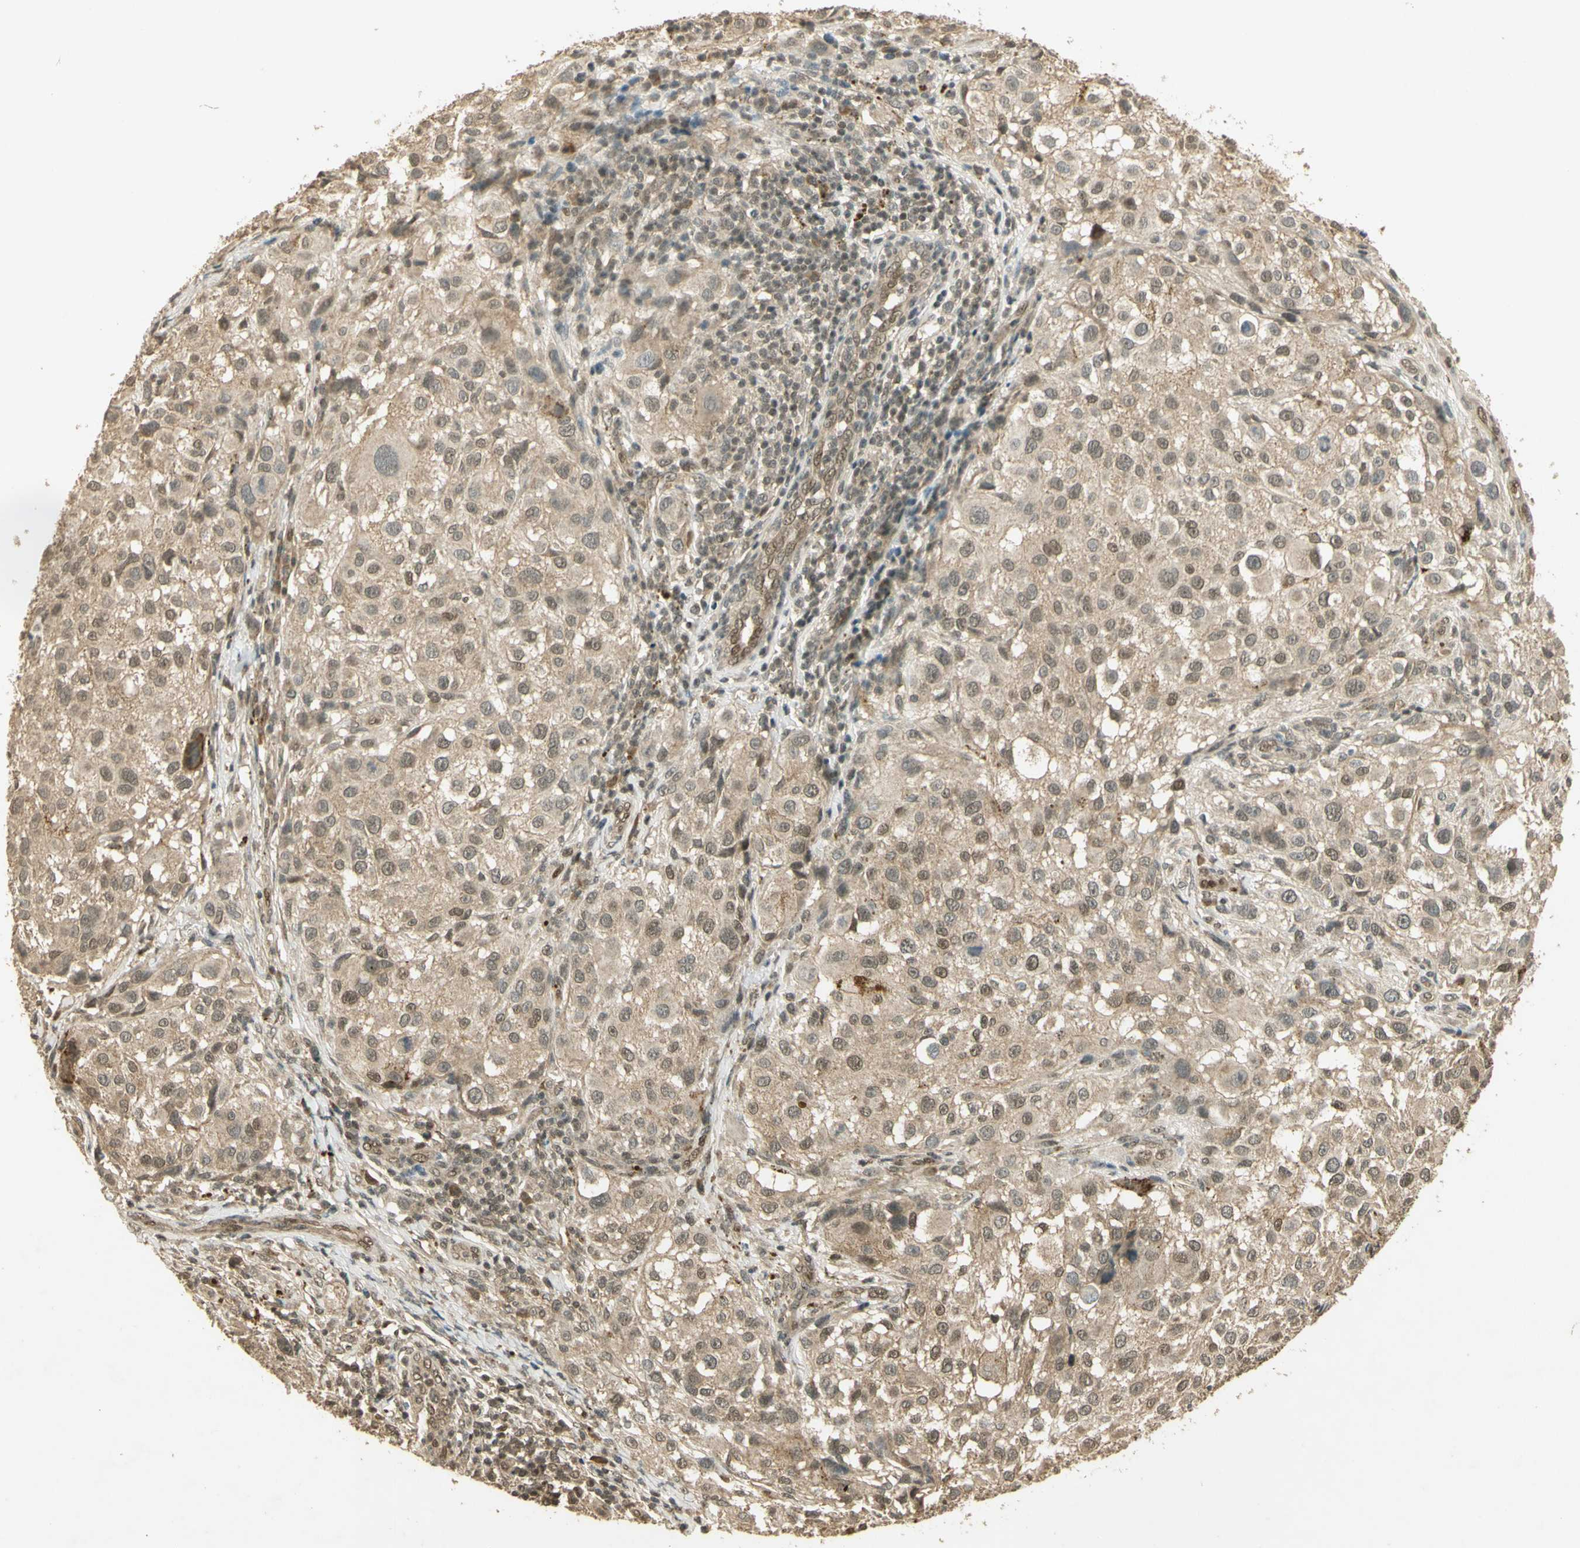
{"staining": {"intensity": "weak", "quantity": ">75%", "location": "cytoplasmic/membranous,nuclear"}, "tissue": "melanoma", "cell_type": "Tumor cells", "image_type": "cancer", "snomed": [{"axis": "morphology", "description": "Necrosis, NOS"}, {"axis": "morphology", "description": "Malignant melanoma, NOS"}, {"axis": "topography", "description": "Skin"}], "caption": "Malignant melanoma tissue exhibits weak cytoplasmic/membranous and nuclear expression in approximately >75% of tumor cells", "gene": "GMEB2", "patient": {"sex": "female", "age": 87}}